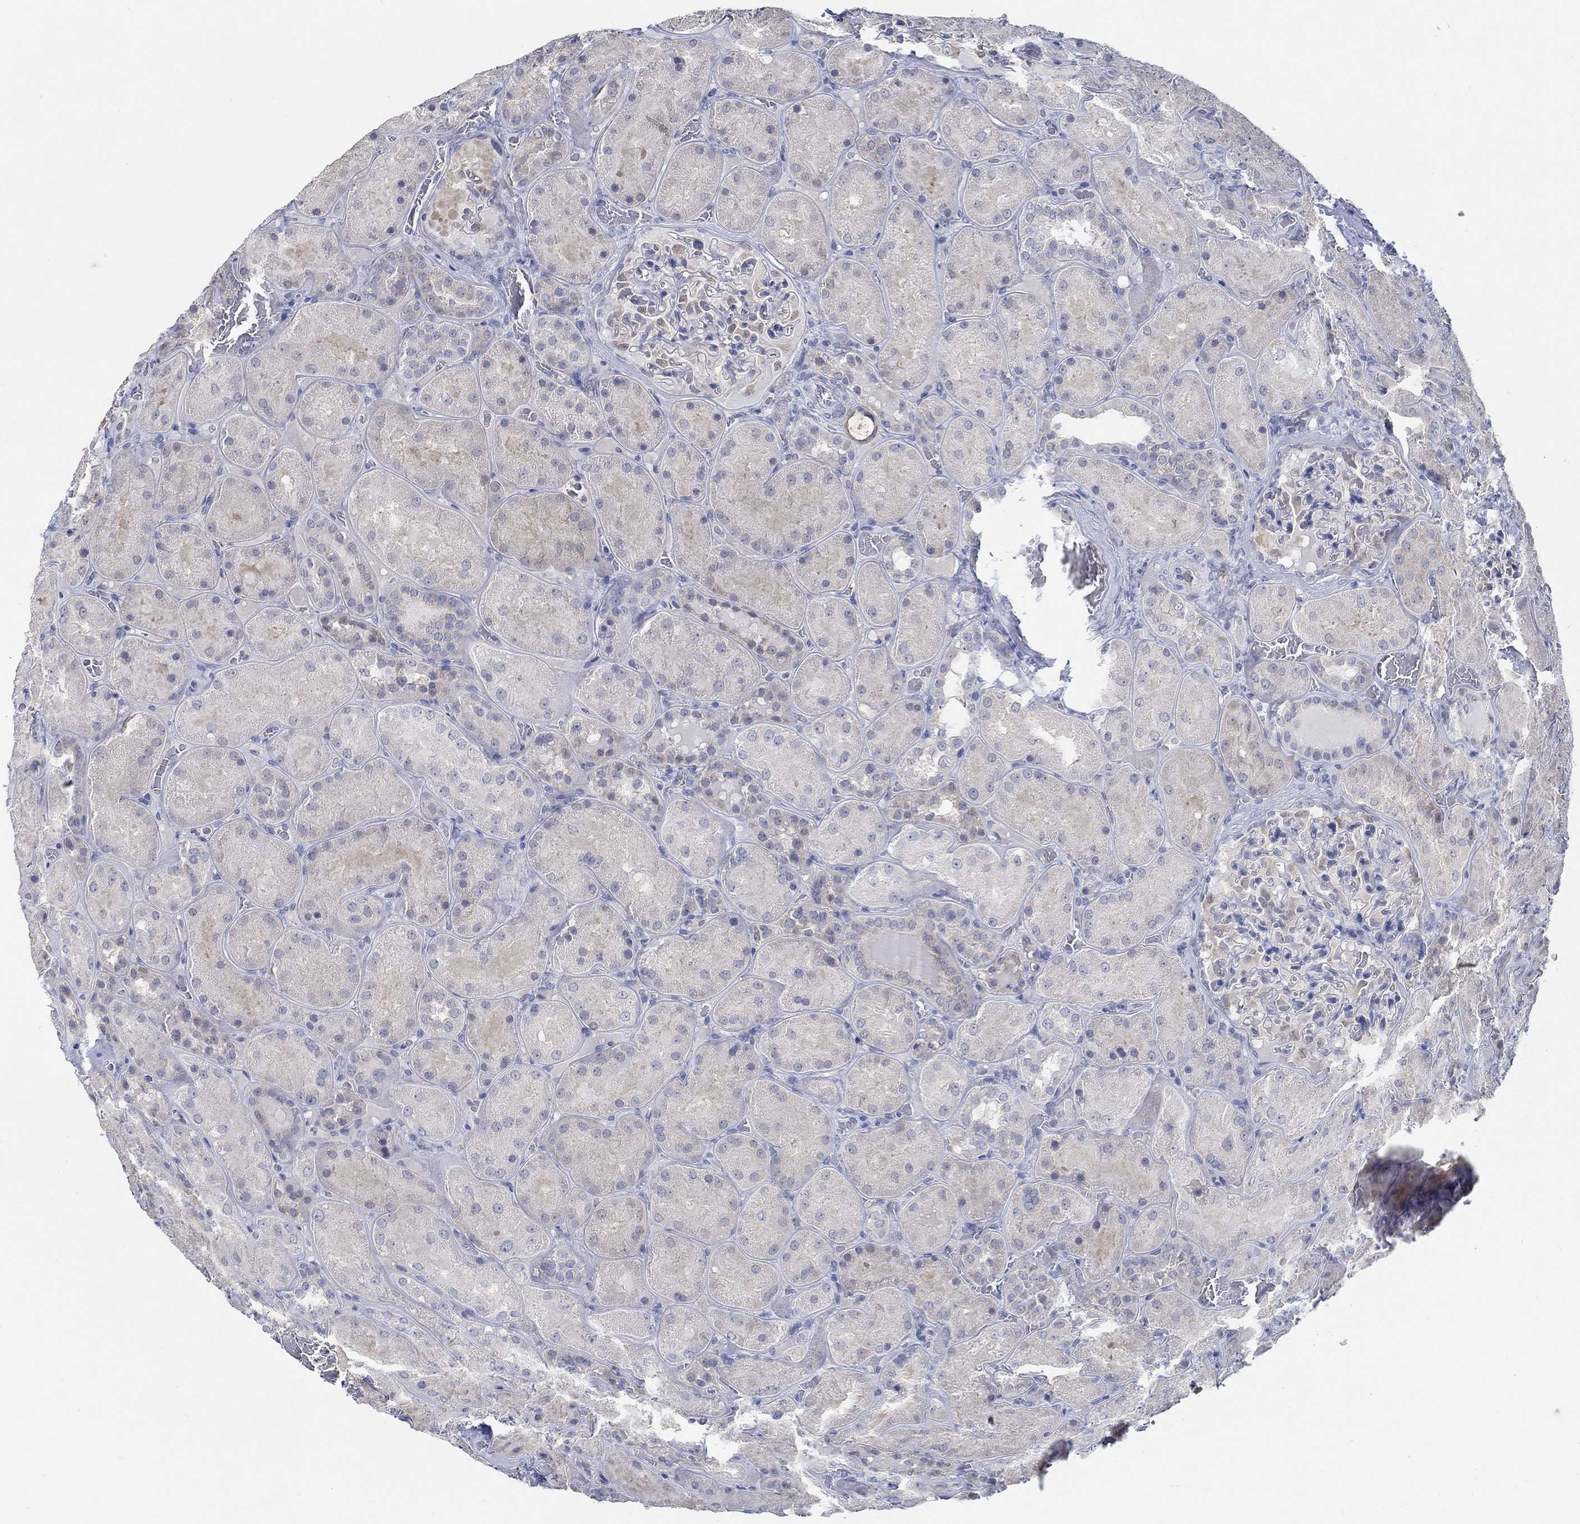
{"staining": {"intensity": "weak", "quantity": "<25%", "location": "cytoplasmic/membranous"}, "tissue": "kidney", "cell_type": "Cells in glomeruli", "image_type": "normal", "snomed": [{"axis": "morphology", "description": "Normal tissue, NOS"}, {"axis": "topography", "description": "Kidney"}], "caption": "This is an IHC histopathology image of normal human kidney. There is no expression in cells in glomeruli.", "gene": "TEKT4", "patient": {"sex": "male", "age": 73}}